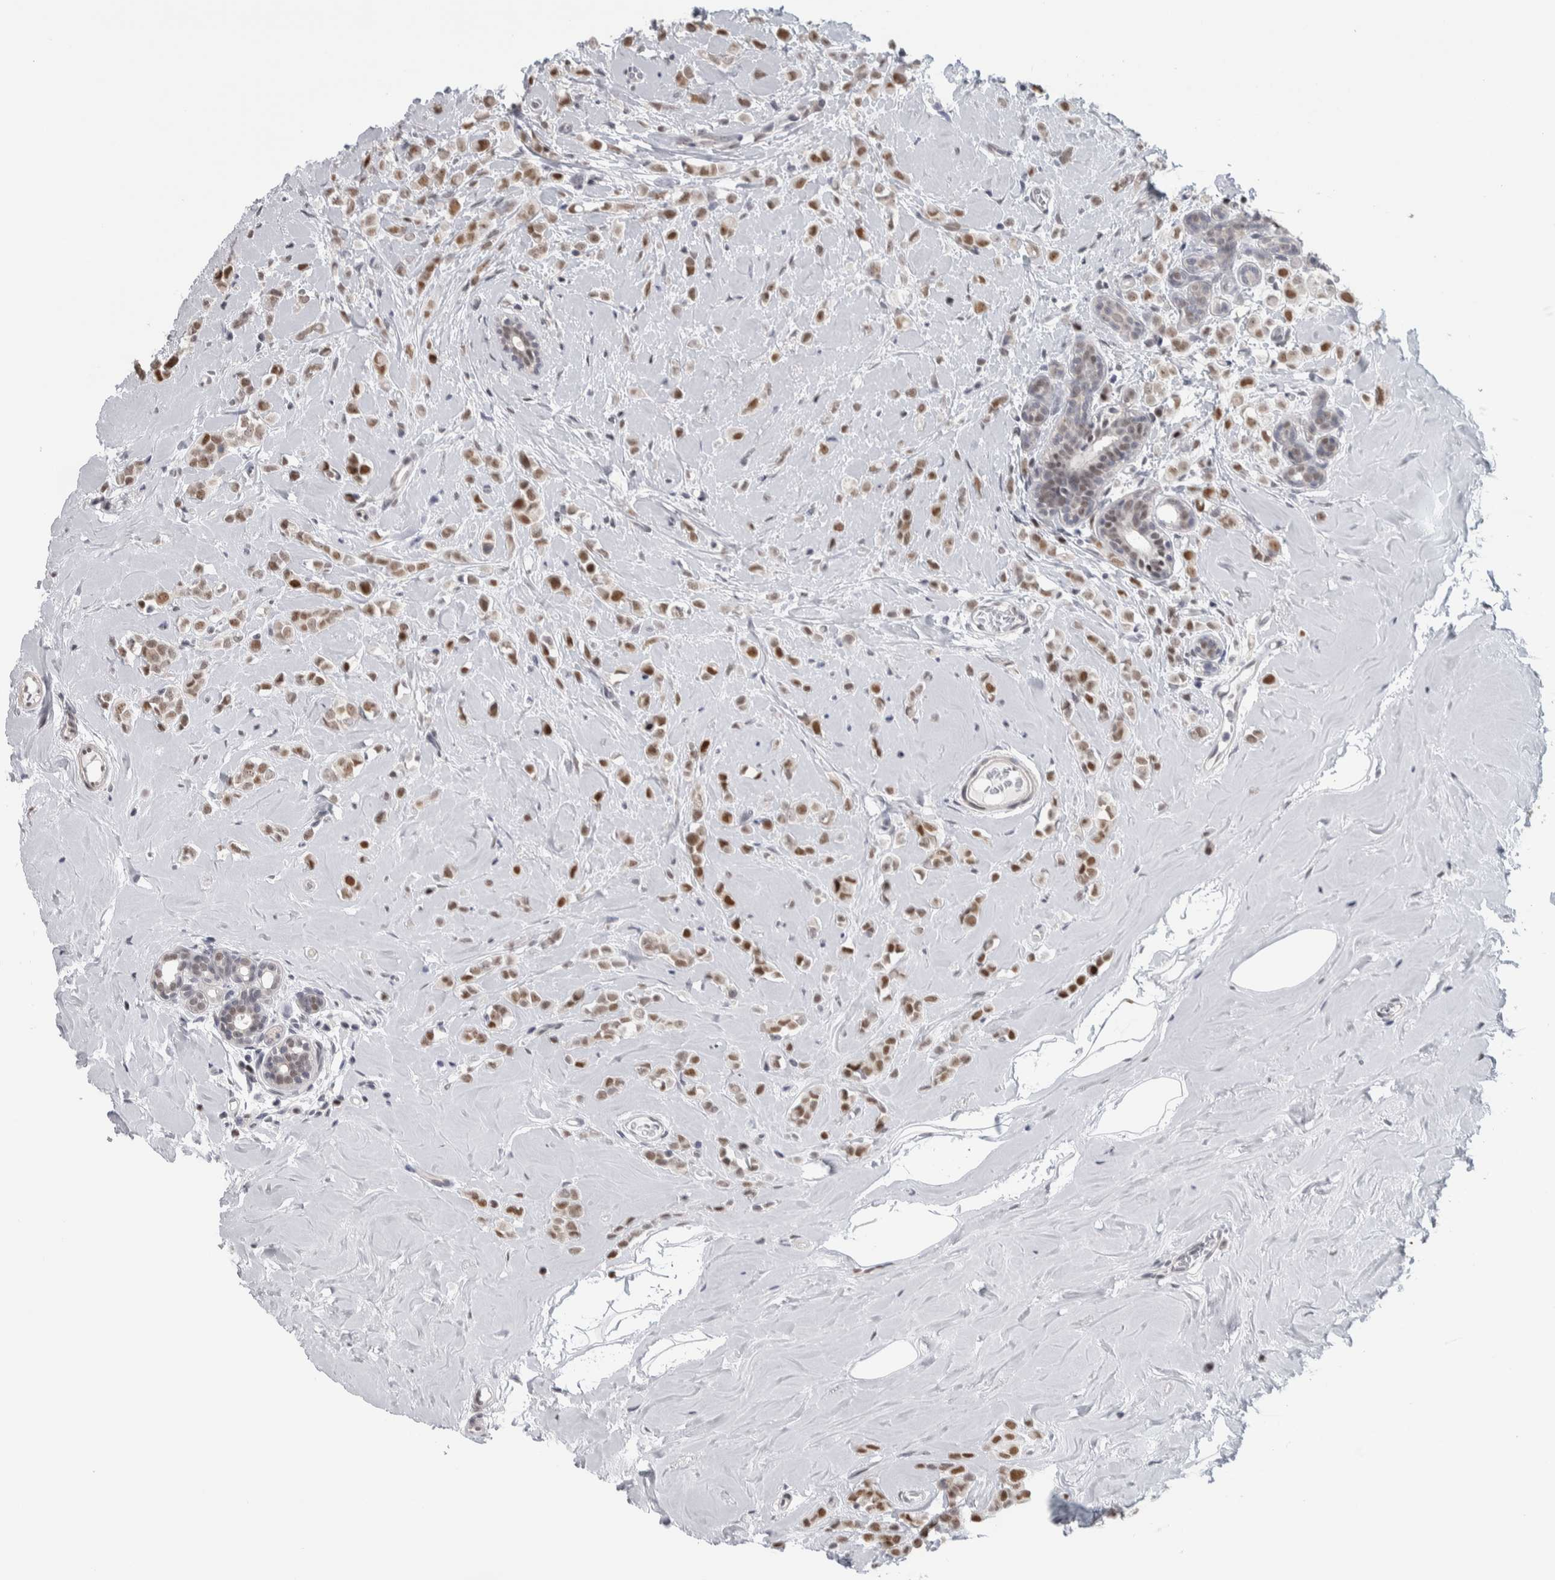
{"staining": {"intensity": "strong", "quantity": ">75%", "location": "nuclear"}, "tissue": "breast cancer", "cell_type": "Tumor cells", "image_type": "cancer", "snomed": [{"axis": "morphology", "description": "Lobular carcinoma"}, {"axis": "topography", "description": "Breast"}], "caption": "Strong nuclear protein expression is seen in approximately >75% of tumor cells in breast cancer (lobular carcinoma).", "gene": "HEXIM2", "patient": {"sex": "female", "age": 47}}